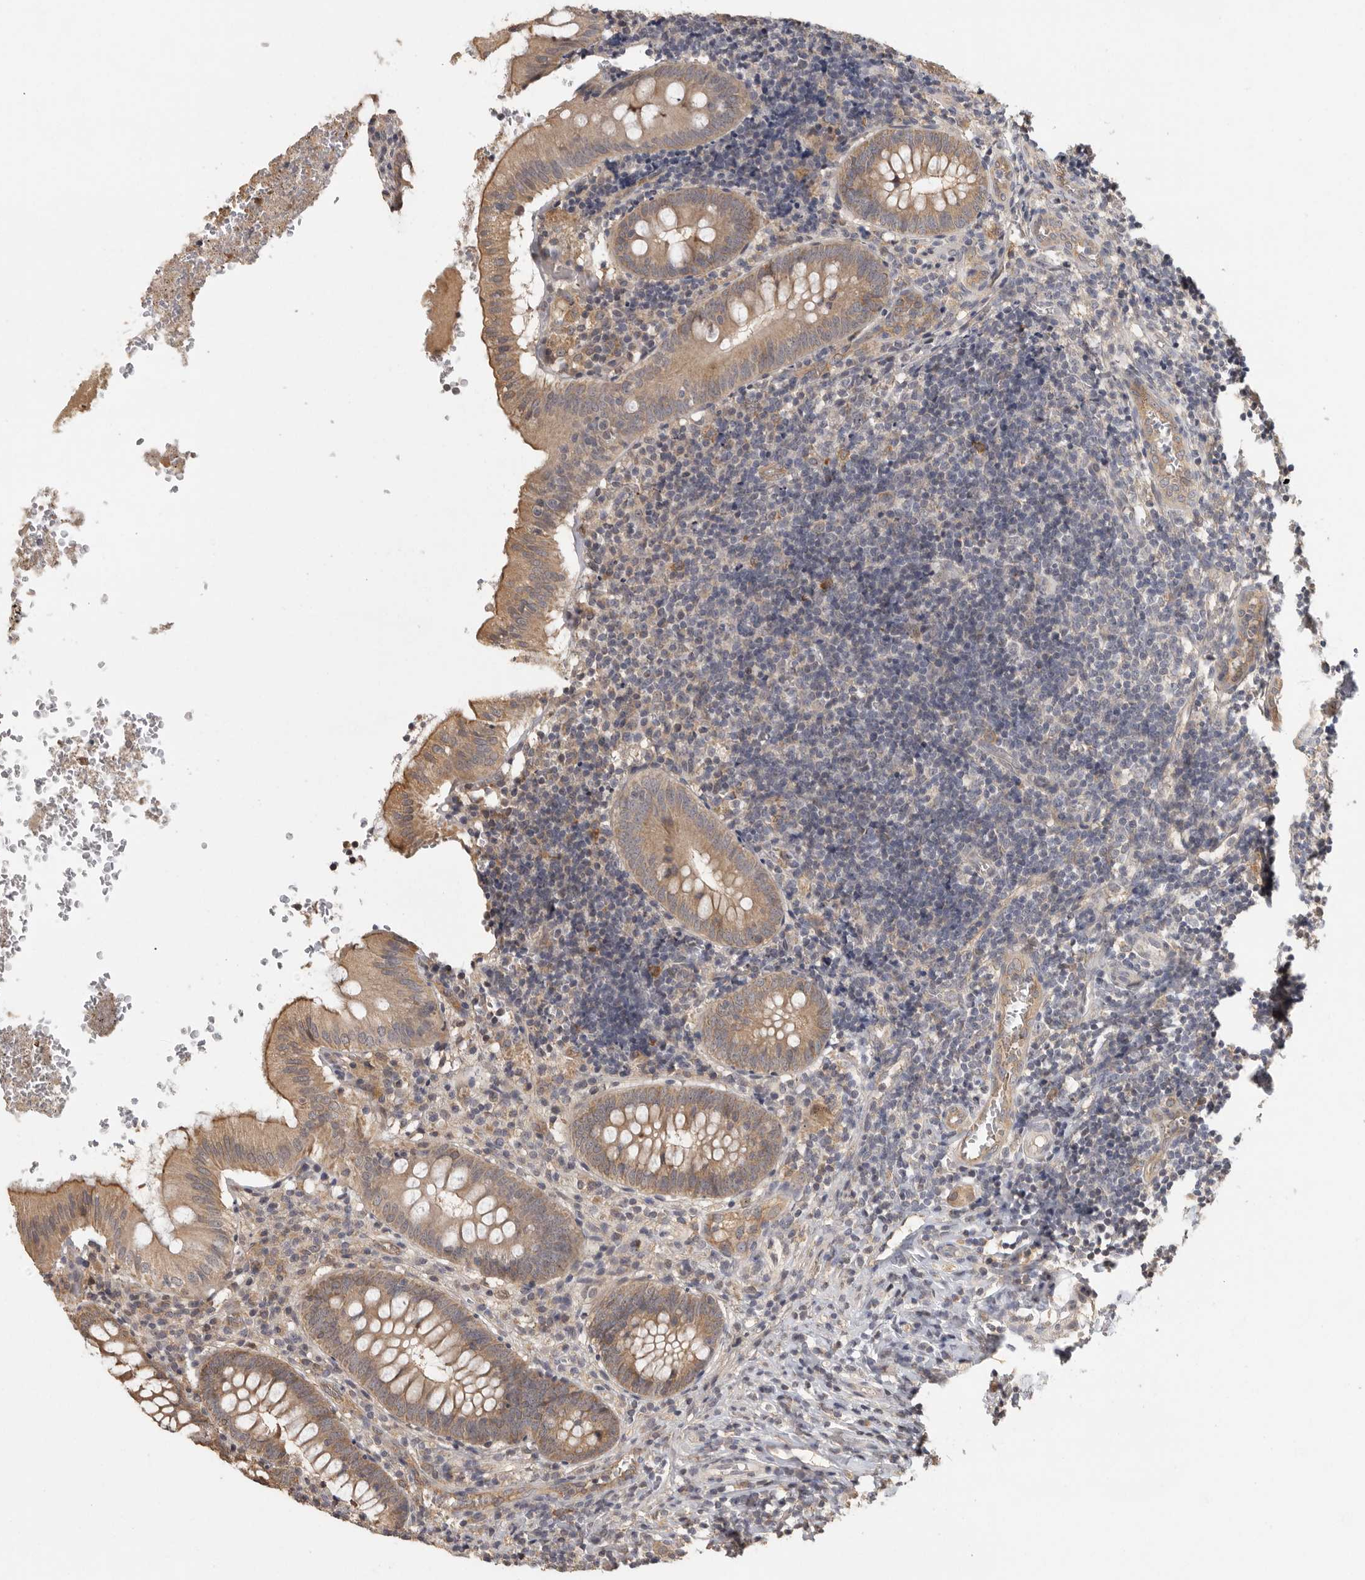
{"staining": {"intensity": "moderate", "quantity": ">75%", "location": "cytoplasmic/membranous"}, "tissue": "appendix", "cell_type": "Glandular cells", "image_type": "normal", "snomed": [{"axis": "morphology", "description": "Normal tissue, NOS"}, {"axis": "topography", "description": "Appendix"}], "caption": "Immunohistochemistry (IHC) photomicrograph of normal human appendix stained for a protein (brown), which displays medium levels of moderate cytoplasmic/membranous staining in about >75% of glandular cells.", "gene": "BAIAP2", "patient": {"sex": "male", "age": 8}}